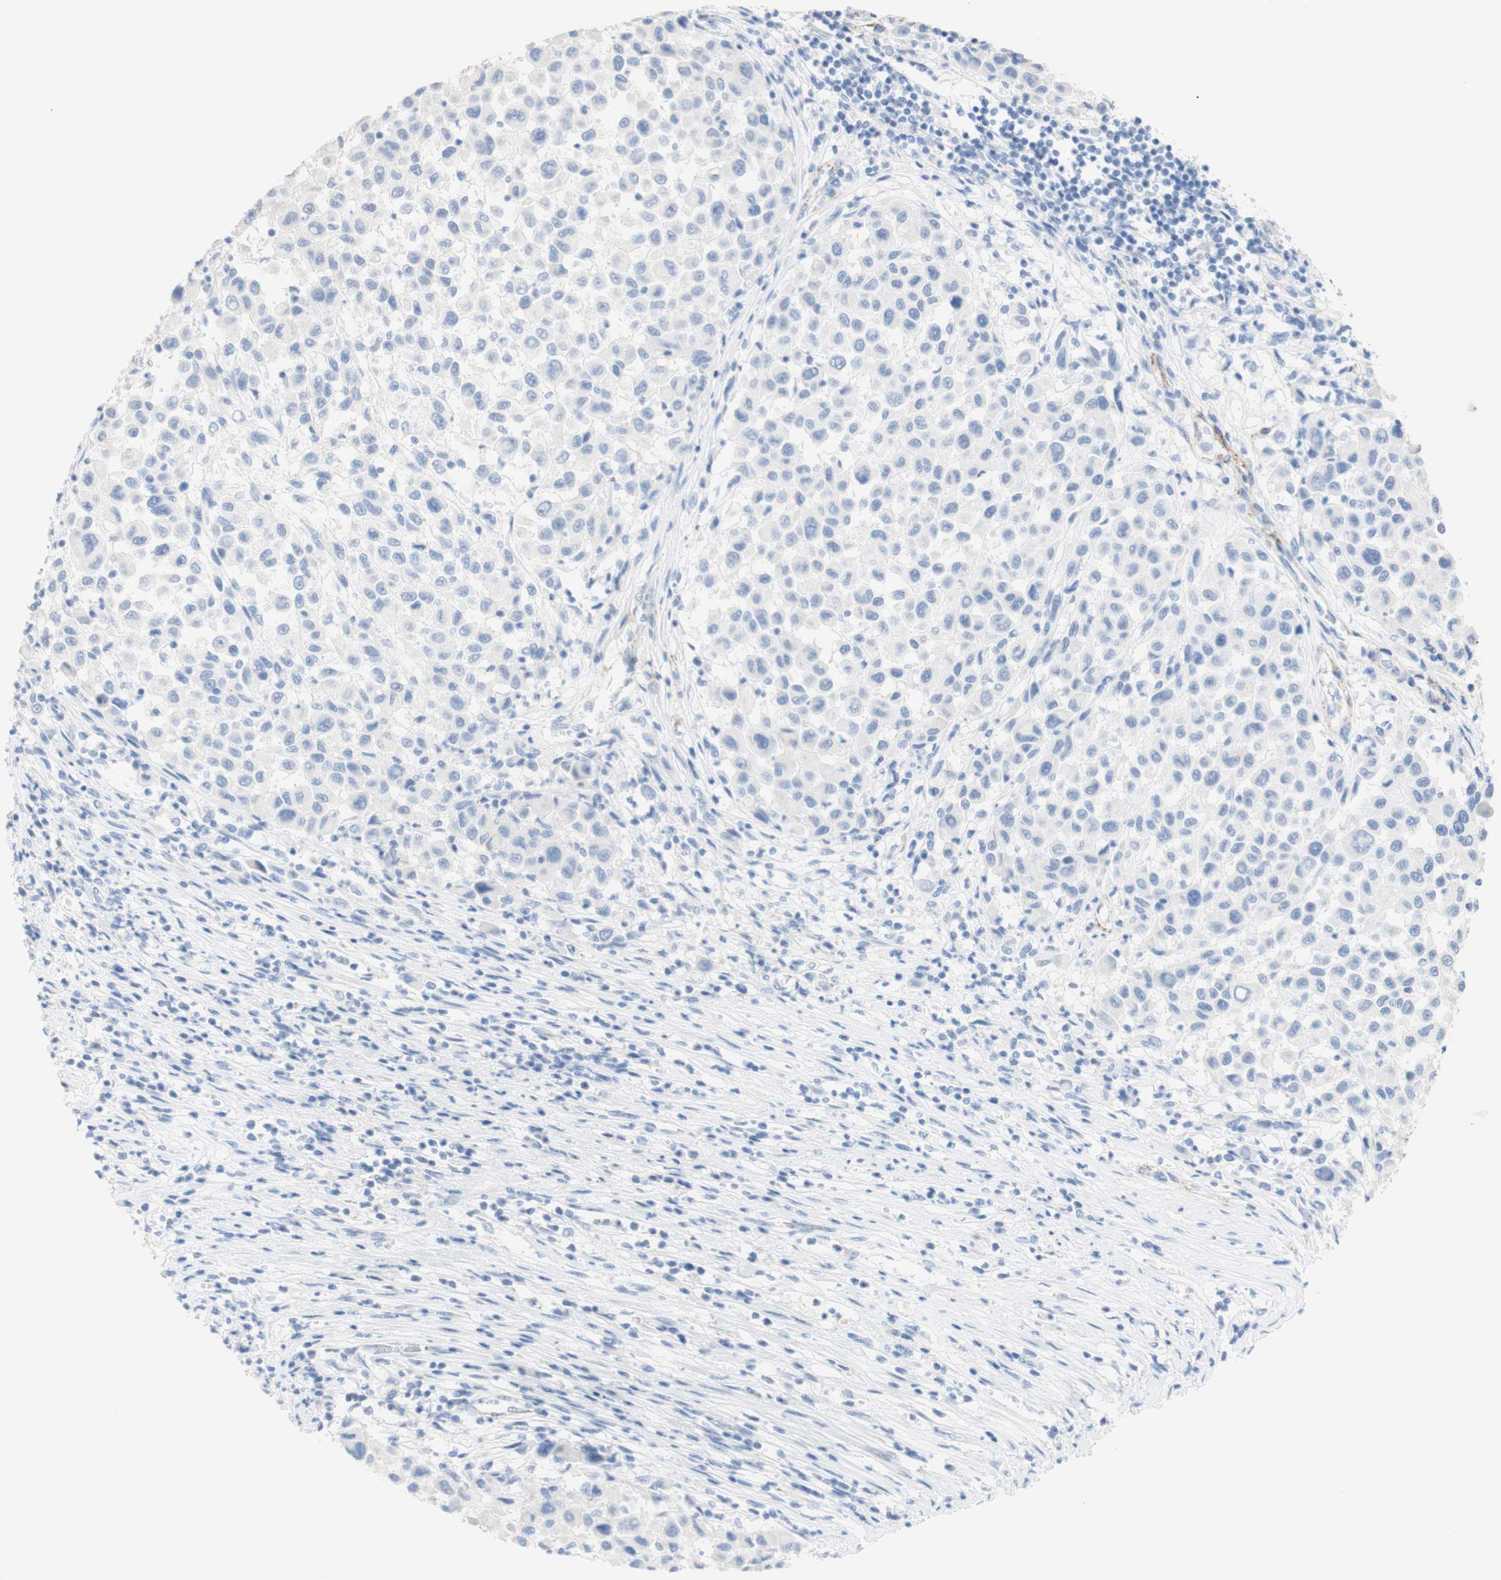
{"staining": {"intensity": "negative", "quantity": "none", "location": "none"}, "tissue": "melanoma", "cell_type": "Tumor cells", "image_type": "cancer", "snomed": [{"axis": "morphology", "description": "Malignant melanoma, Metastatic site"}, {"axis": "topography", "description": "Lymph node"}], "caption": "Melanoma was stained to show a protein in brown. There is no significant expression in tumor cells. (DAB (3,3'-diaminobenzidine) IHC, high magnification).", "gene": "DSC2", "patient": {"sex": "male", "age": 61}}